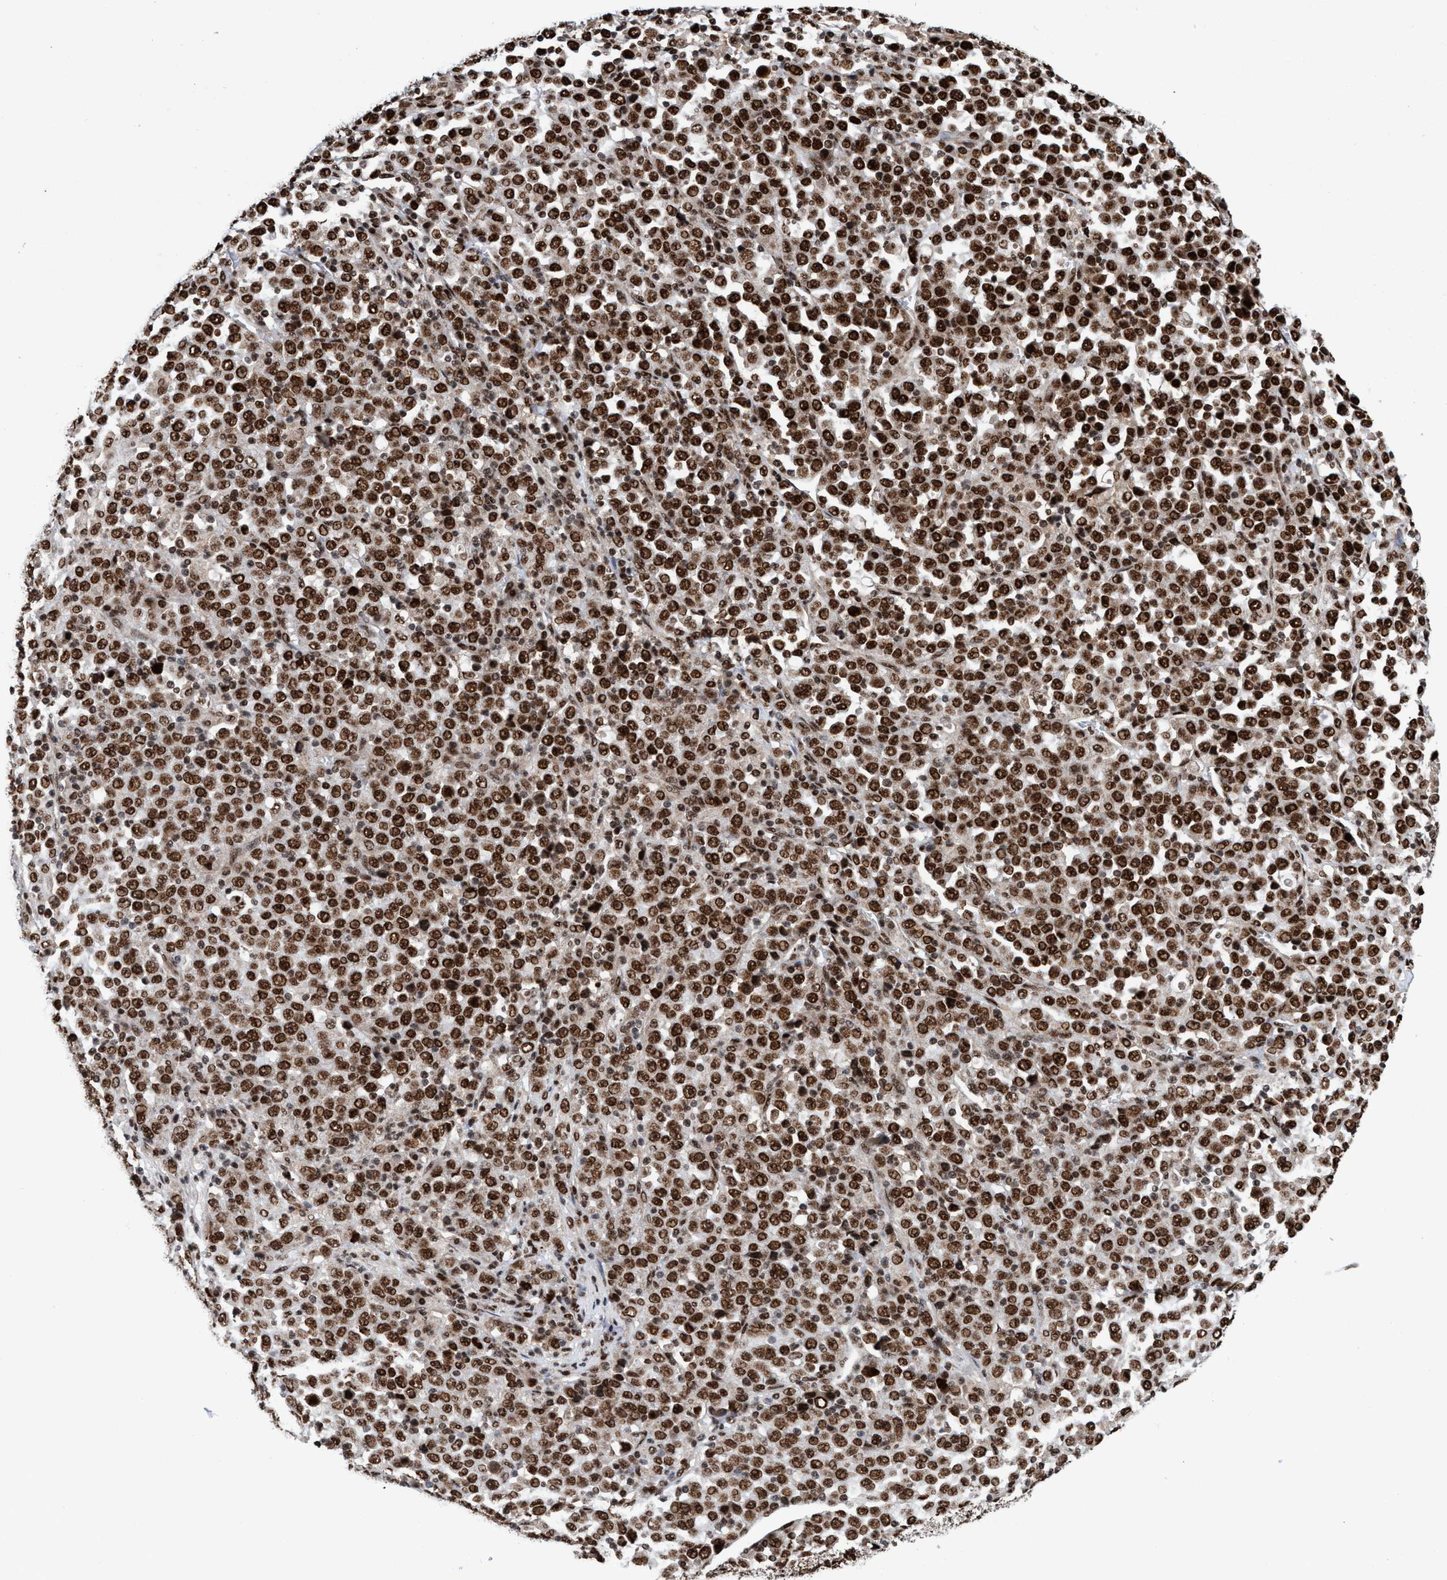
{"staining": {"intensity": "strong", "quantity": ">75%", "location": "cytoplasmic/membranous,nuclear"}, "tissue": "stomach cancer", "cell_type": "Tumor cells", "image_type": "cancer", "snomed": [{"axis": "morphology", "description": "Normal tissue, NOS"}, {"axis": "morphology", "description": "Adenocarcinoma, NOS"}, {"axis": "topography", "description": "Stomach, upper"}, {"axis": "topography", "description": "Stomach"}], "caption": "Immunohistochemistry (IHC) (DAB (3,3'-diaminobenzidine)) staining of human adenocarcinoma (stomach) shows strong cytoplasmic/membranous and nuclear protein expression in about >75% of tumor cells.", "gene": "TOPBP1", "patient": {"sex": "male", "age": 59}}